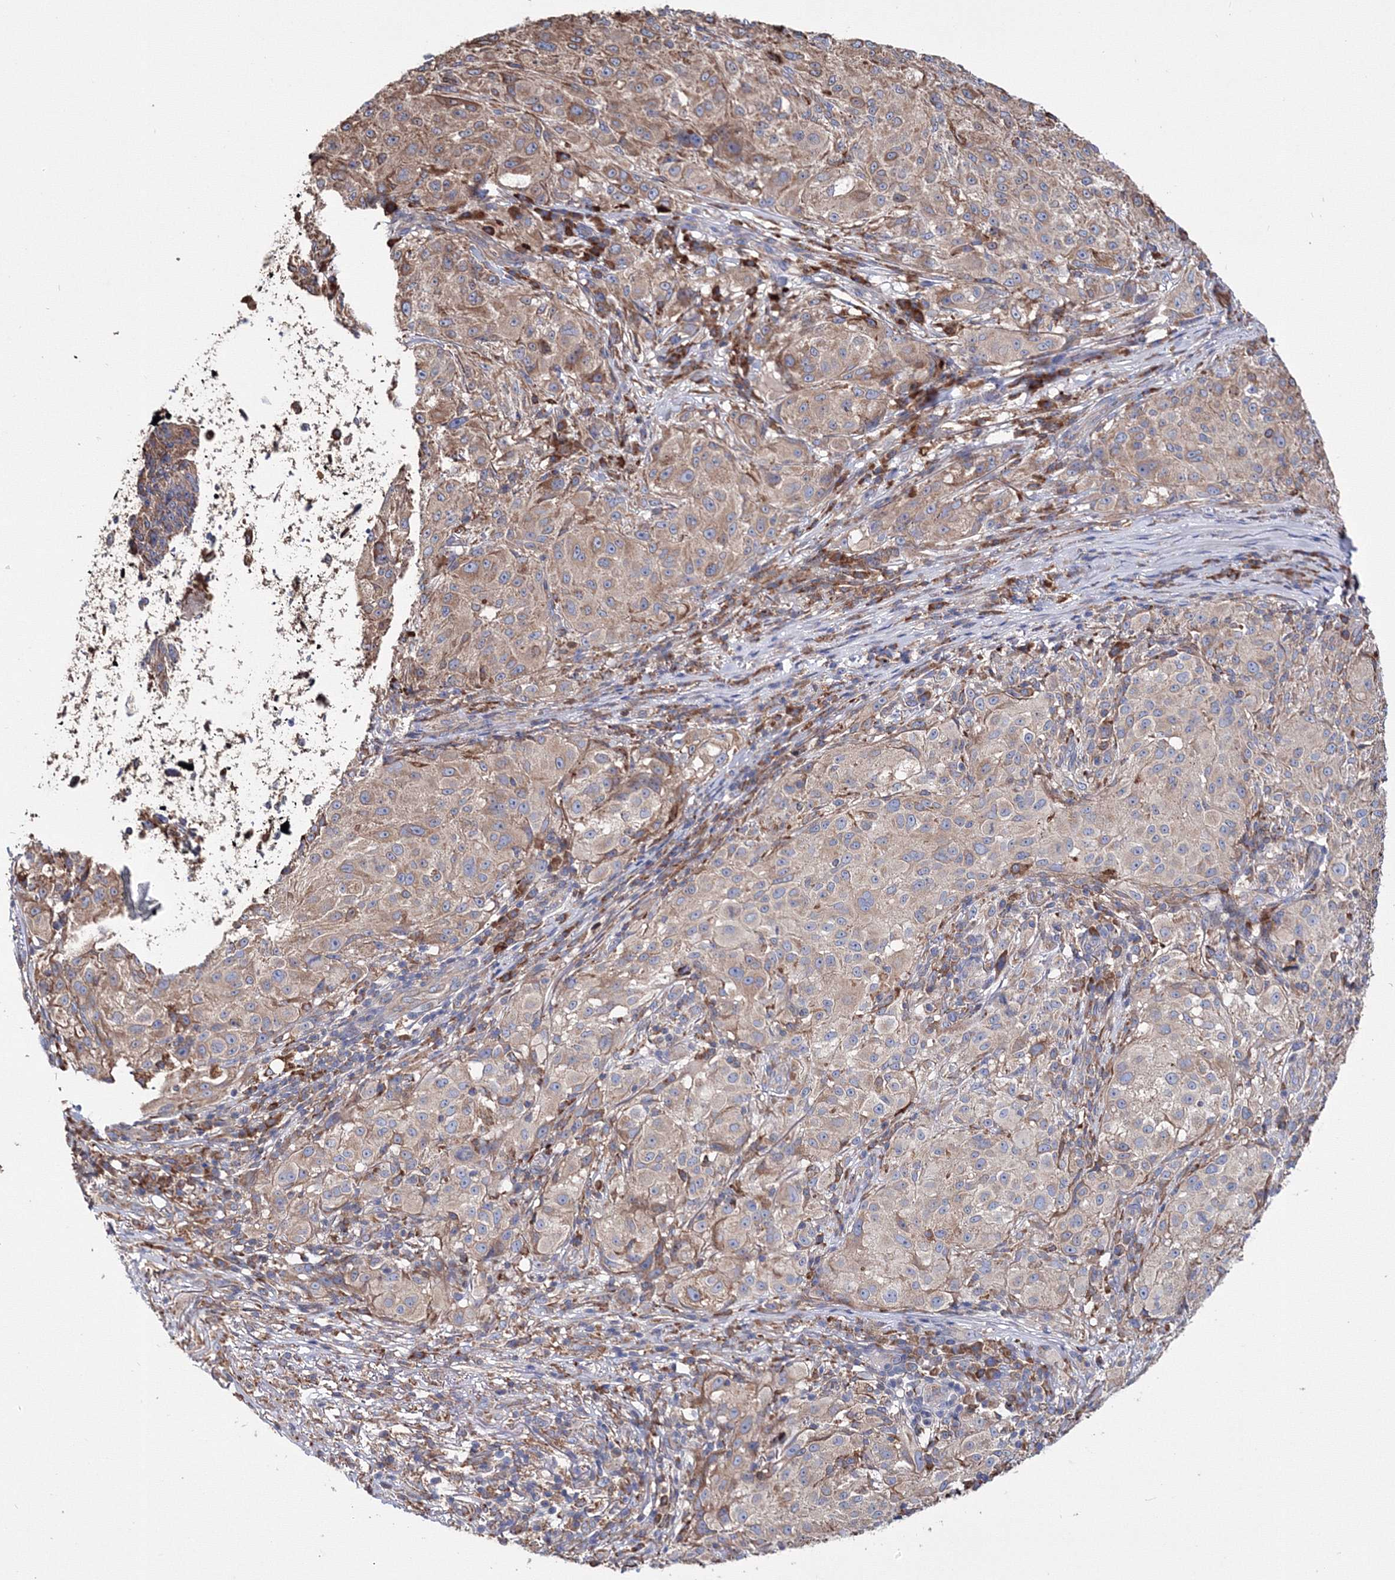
{"staining": {"intensity": "moderate", "quantity": ">75%", "location": "cytoplasmic/membranous"}, "tissue": "melanoma", "cell_type": "Tumor cells", "image_type": "cancer", "snomed": [{"axis": "morphology", "description": "Necrosis, NOS"}, {"axis": "morphology", "description": "Malignant melanoma, NOS"}, {"axis": "topography", "description": "Skin"}], "caption": "Tumor cells show moderate cytoplasmic/membranous positivity in approximately >75% of cells in malignant melanoma.", "gene": "VPS8", "patient": {"sex": "female", "age": 87}}